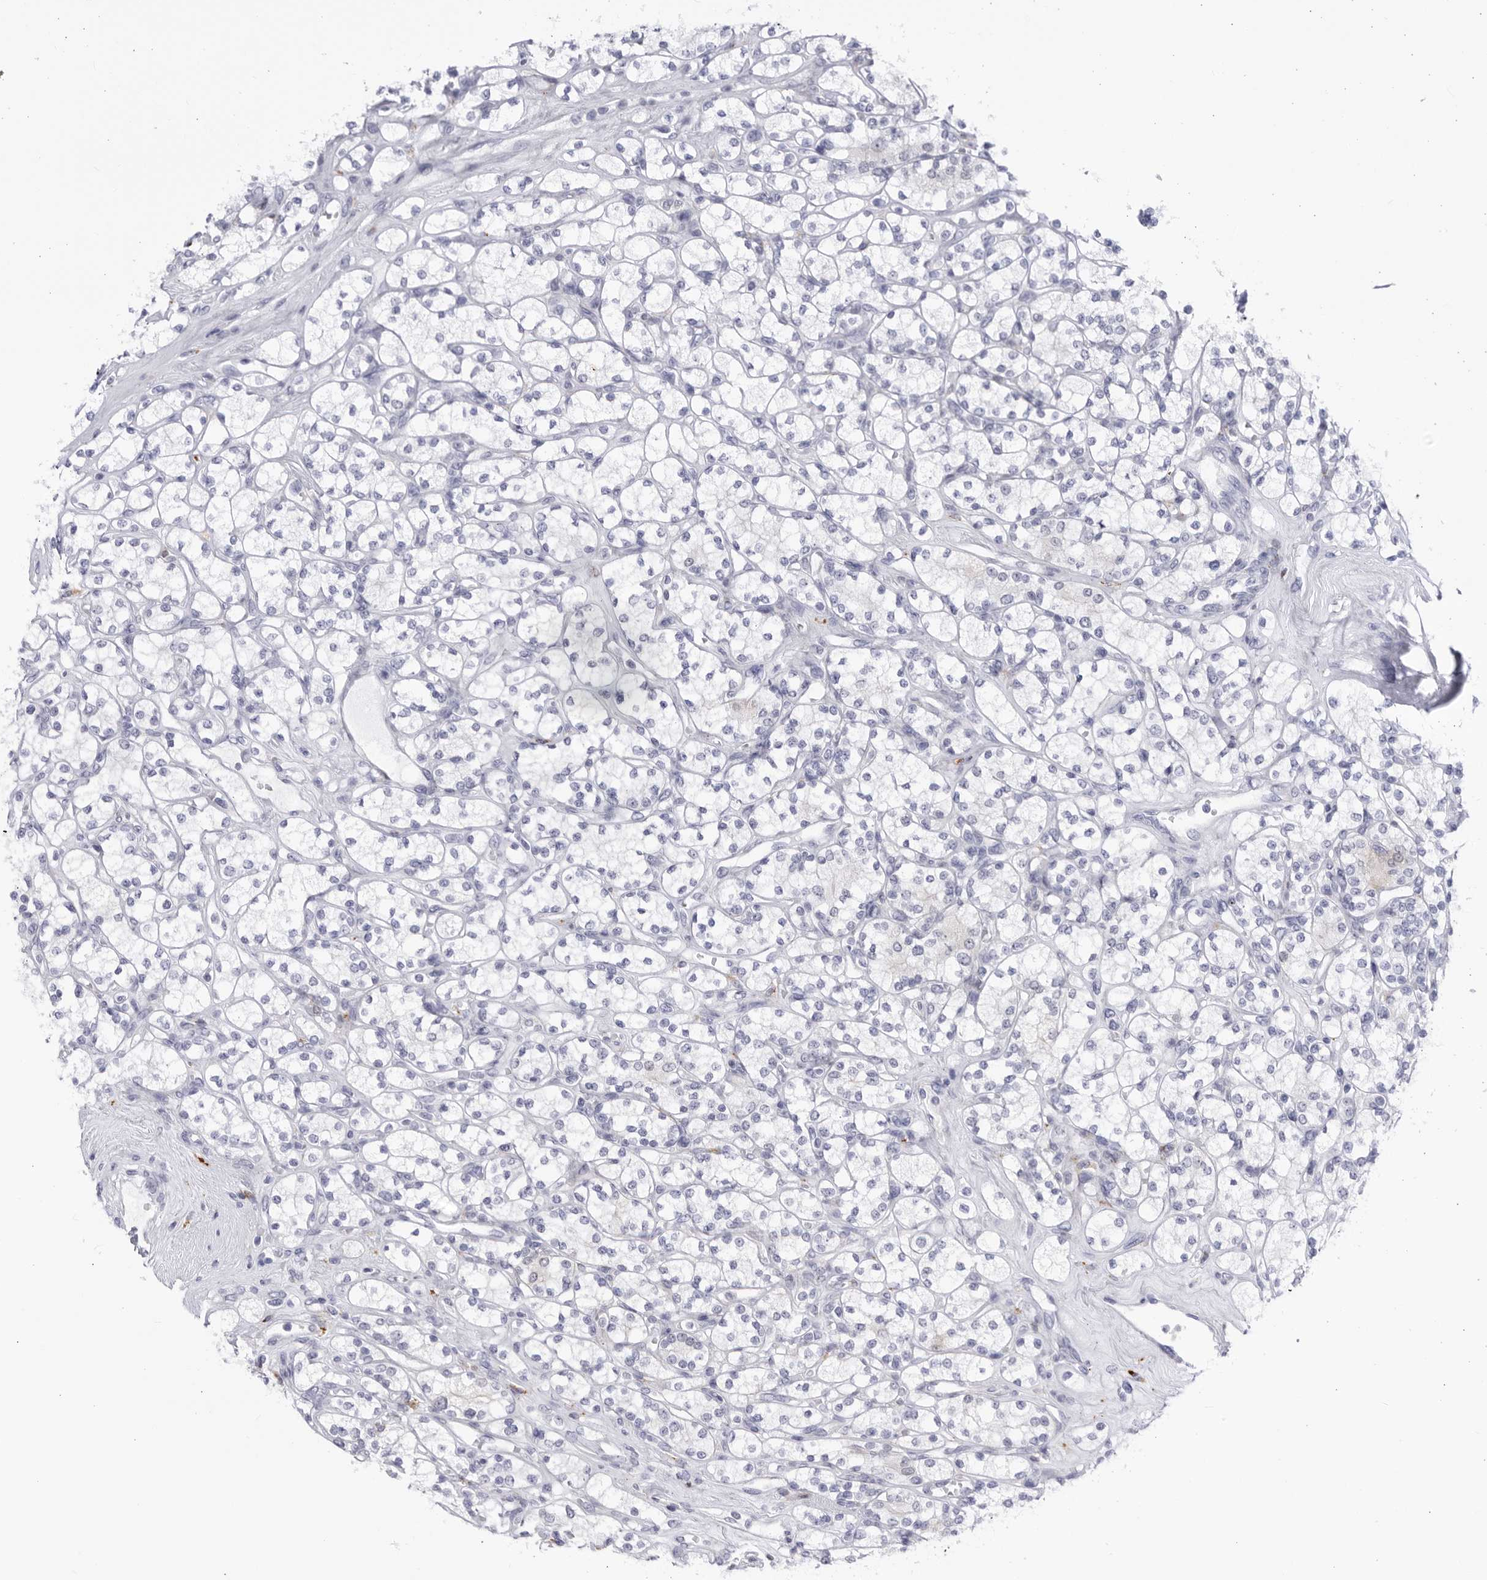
{"staining": {"intensity": "negative", "quantity": "none", "location": "none"}, "tissue": "renal cancer", "cell_type": "Tumor cells", "image_type": "cancer", "snomed": [{"axis": "morphology", "description": "Adenocarcinoma, NOS"}, {"axis": "topography", "description": "Kidney"}], "caption": "The histopathology image shows no staining of tumor cells in renal cancer. The staining was performed using DAB (3,3'-diaminobenzidine) to visualize the protein expression in brown, while the nuclei were stained in blue with hematoxylin (Magnification: 20x).", "gene": "CCDC181", "patient": {"sex": "male", "age": 77}}